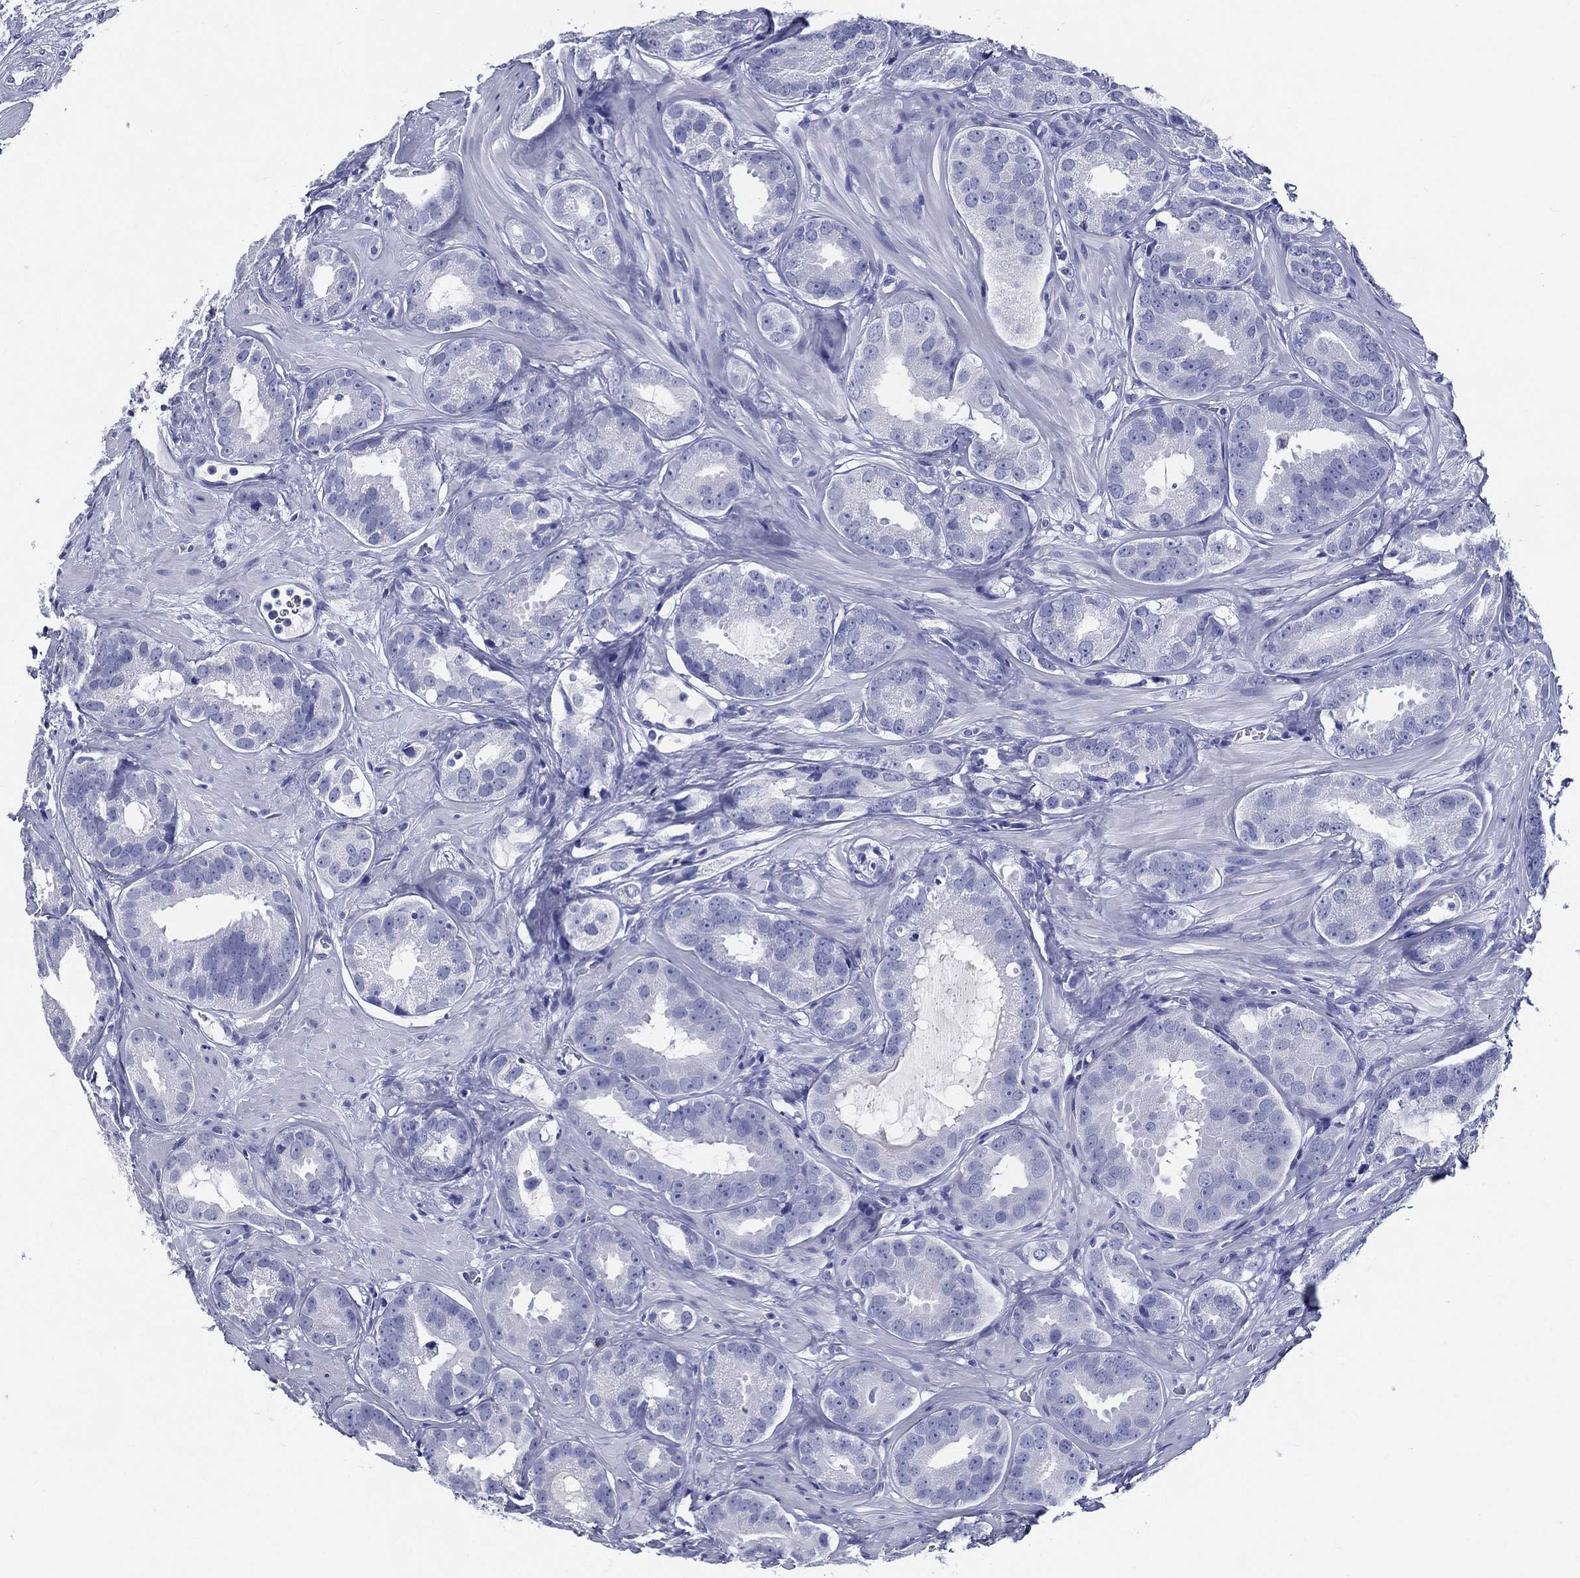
{"staining": {"intensity": "negative", "quantity": "none", "location": "none"}, "tissue": "prostate cancer", "cell_type": "Tumor cells", "image_type": "cancer", "snomed": [{"axis": "morphology", "description": "Adenocarcinoma, NOS"}, {"axis": "topography", "description": "Prostate"}], "caption": "Immunohistochemical staining of adenocarcinoma (prostate) demonstrates no significant expression in tumor cells. (DAB IHC visualized using brightfield microscopy, high magnification).", "gene": "ACE2", "patient": {"sex": "male", "age": 69}}